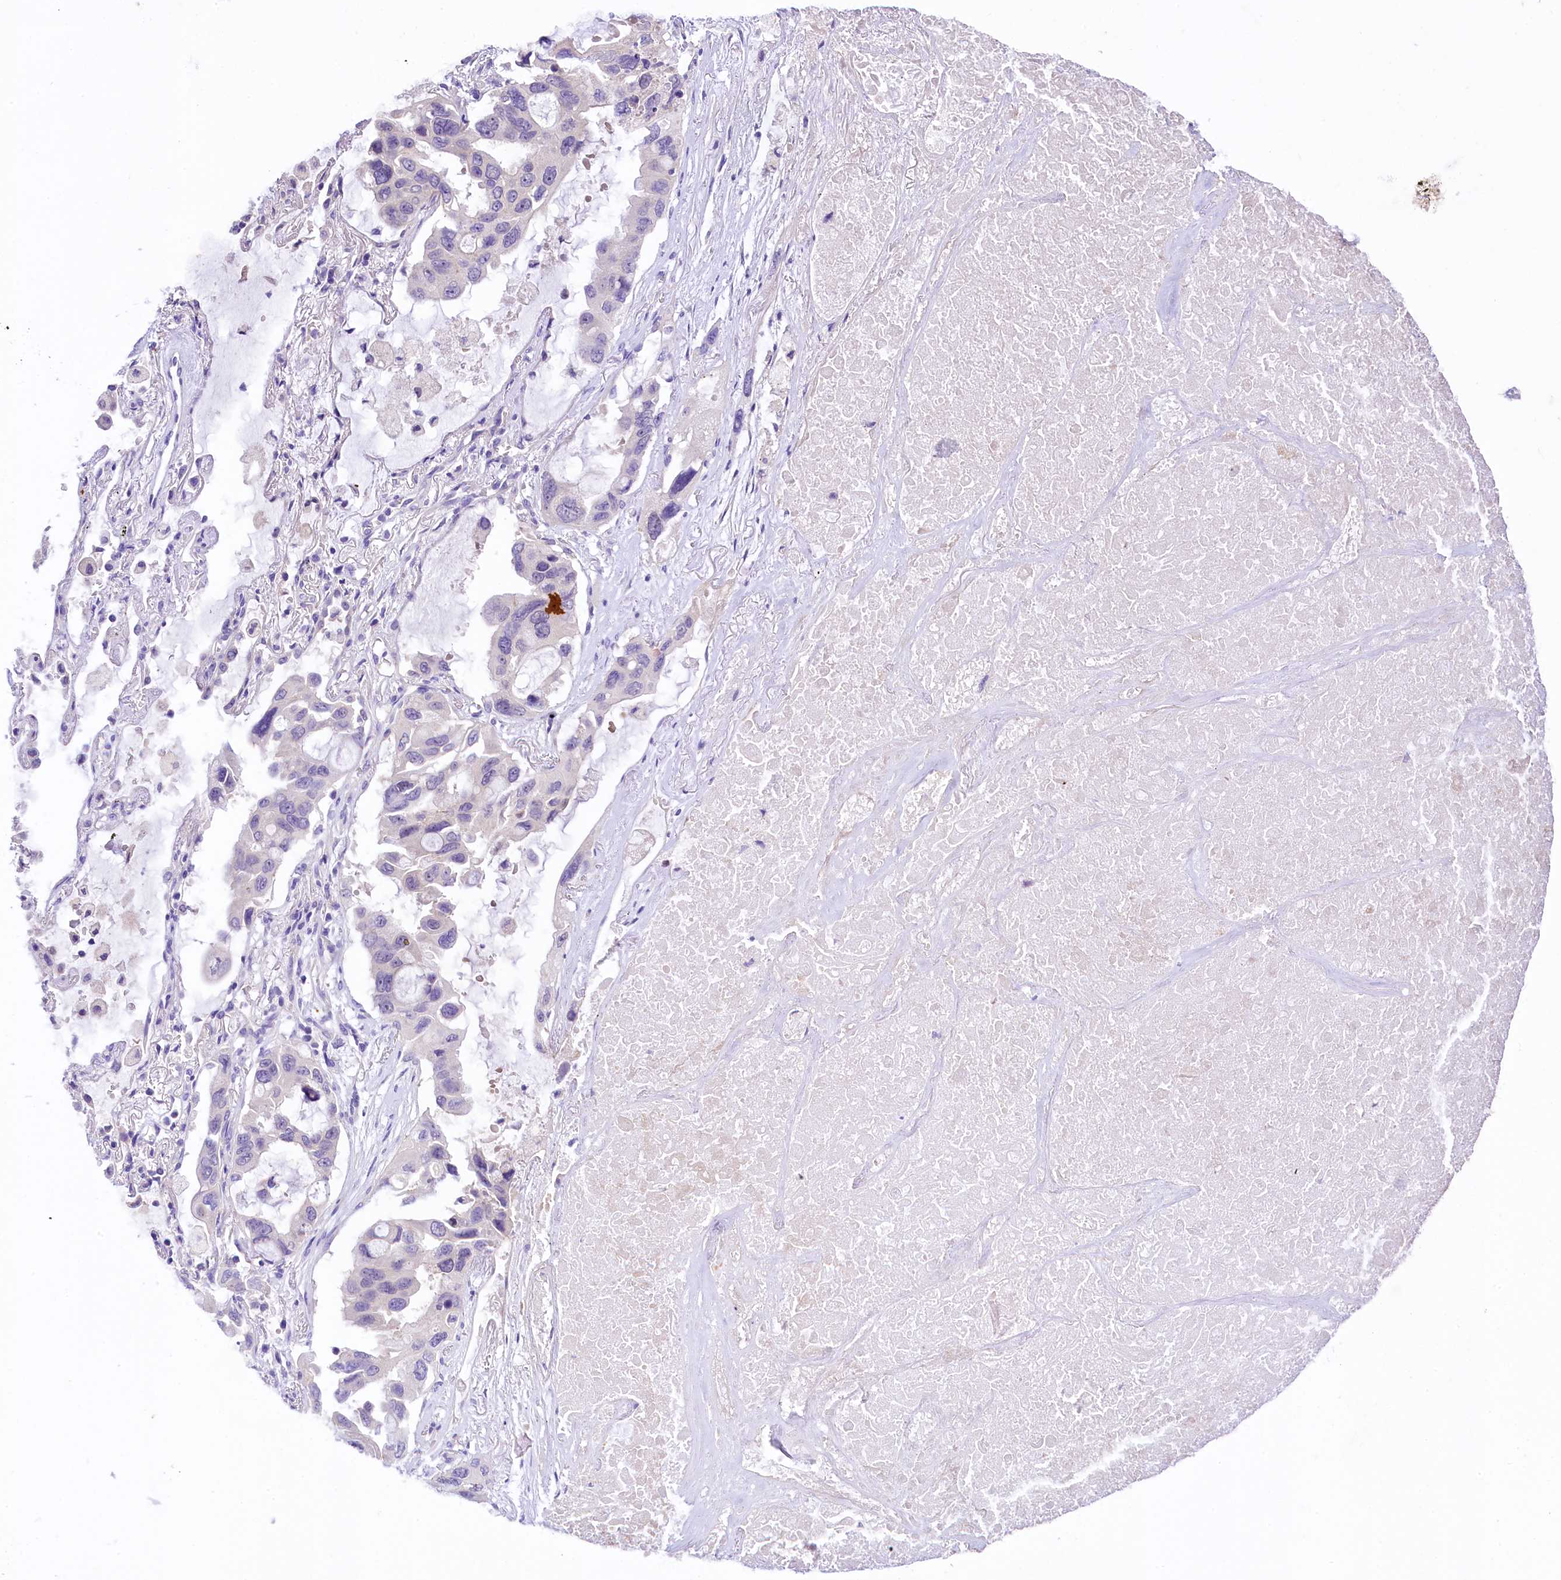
{"staining": {"intensity": "negative", "quantity": "none", "location": "none"}, "tissue": "lung cancer", "cell_type": "Tumor cells", "image_type": "cancer", "snomed": [{"axis": "morphology", "description": "Squamous cell carcinoma, NOS"}, {"axis": "topography", "description": "Lung"}], "caption": "Tumor cells show no significant expression in lung cancer. (Stains: DAB immunohistochemistry with hematoxylin counter stain, Microscopy: brightfield microscopy at high magnification).", "gene": "UBXN6", "patient": {"sex": "female", "age": 73}}